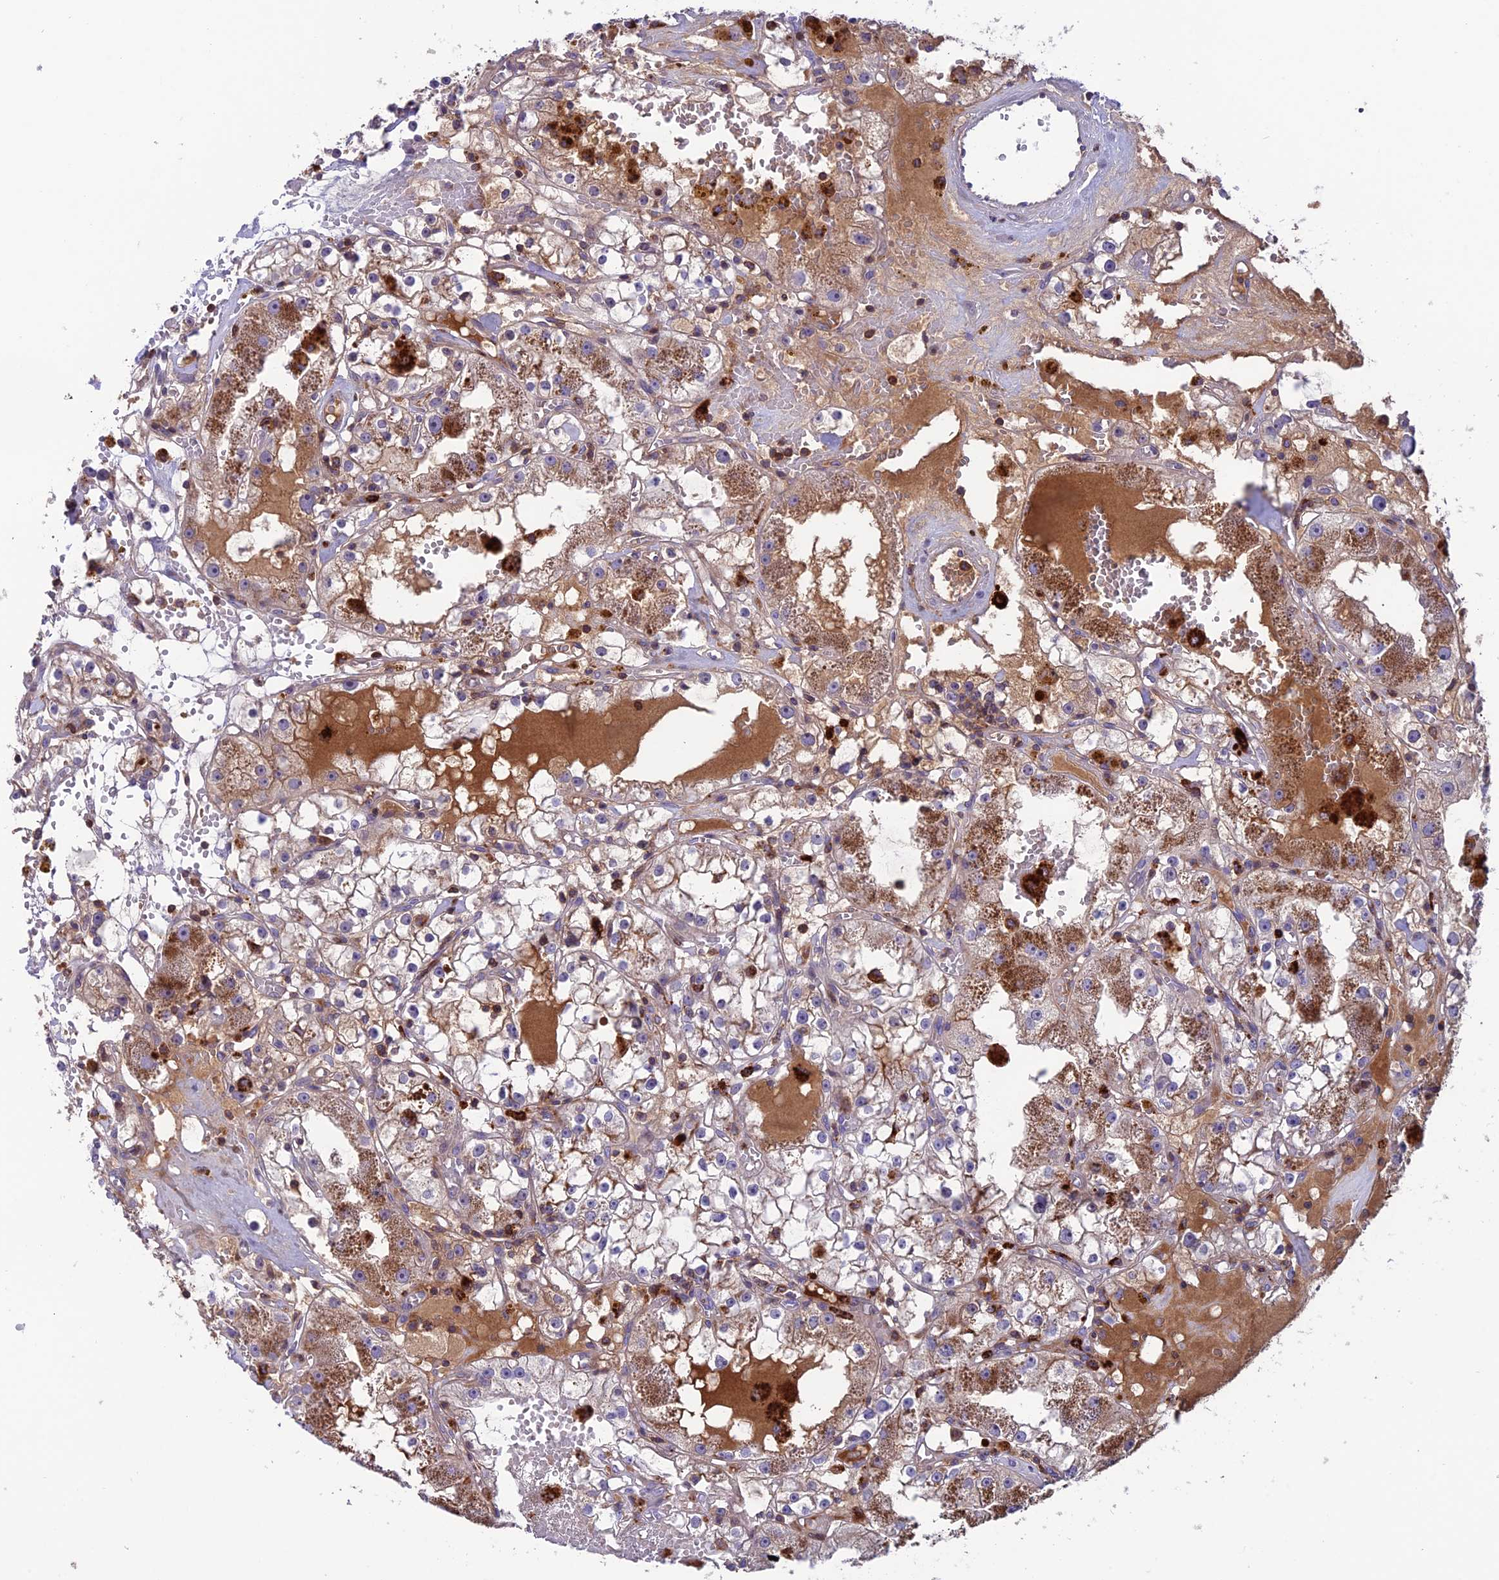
{"staining": {"intensity": "moderate", "quantity": "25%-75%", "location": "cytoplasmic/membranous"}, "tissue": "renal cancer", "cell_type": "Tumor cells", "image_type": "cancer", "snomed": [{"axis": "morphology", "description": "Adenocarcinoma, NOS"}, {"axis": "topography", "description": "Kidney"}], "caption": "A histopathology image of adenocarcinoma (renal) stained for a protein exhibits moderate cytoplasmic/membranous brown staining in tumor cells.", "gene": "ARHGEF18", "patient": {"sex": "male", "age": 56}}